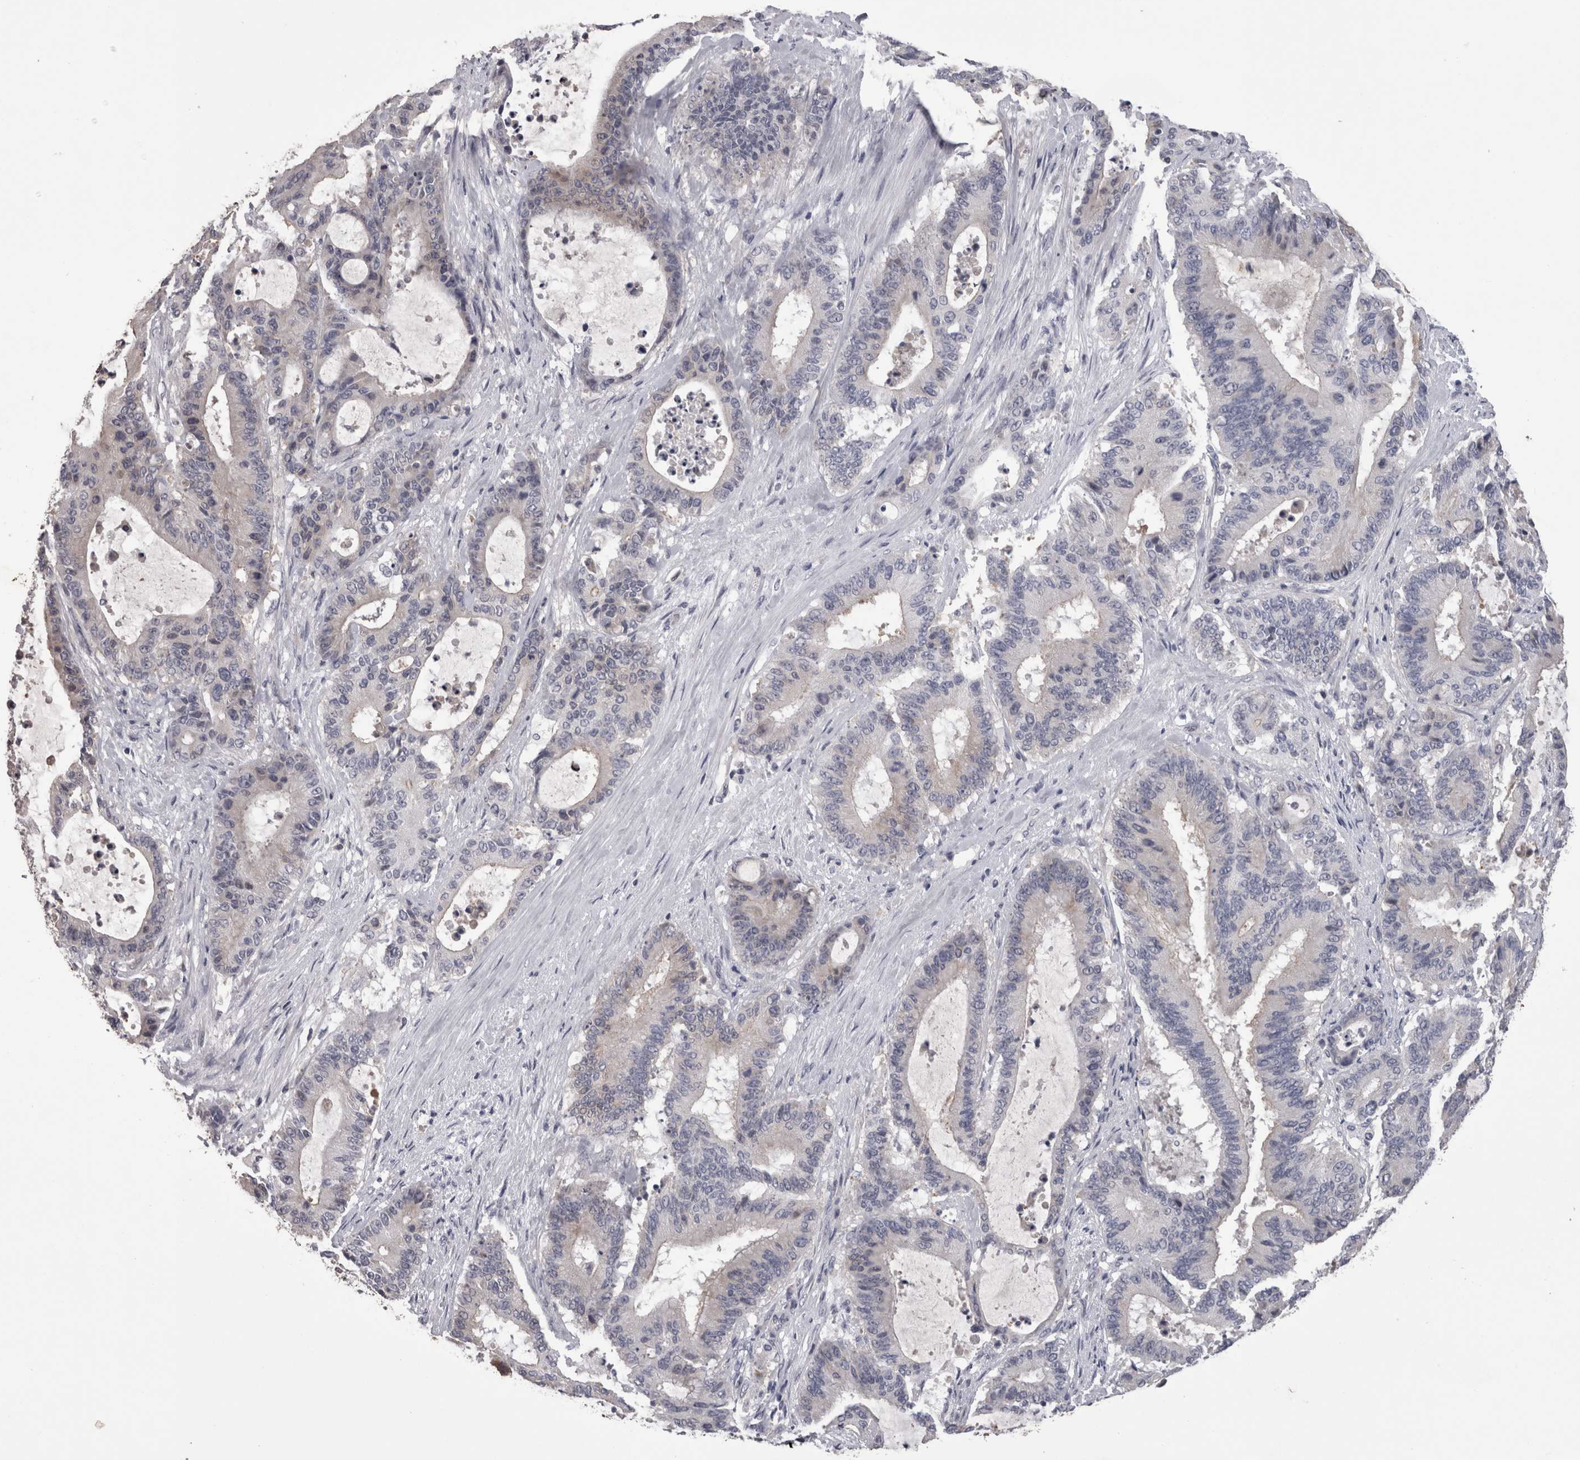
{"staining": {"intensity": "moderate", "quantity": "<25%", "location": "cytoplasmic/membranous"}, "tissue": "liver cancer", "cell_type": "Tumor cells", "image_type": "cancer", "snomed": [{"axis": "morphology", "description": "Cholangiocarcinoma"}, {"axis": "topography", "description": "Liver"}], "caption": "Immunohistochemistry photomicrograph of neoplastic tissue: human liver cancer (cholangiocarcinoma) stained using IHC reveals low levels of moderate protein expression localized specifically in the cytoplasmic/membranous of tumor cells, appearing as a cytoplasmic/membranous brown color.", "gene": "PON3", "patient": {"sex": "female", "age": 73}}